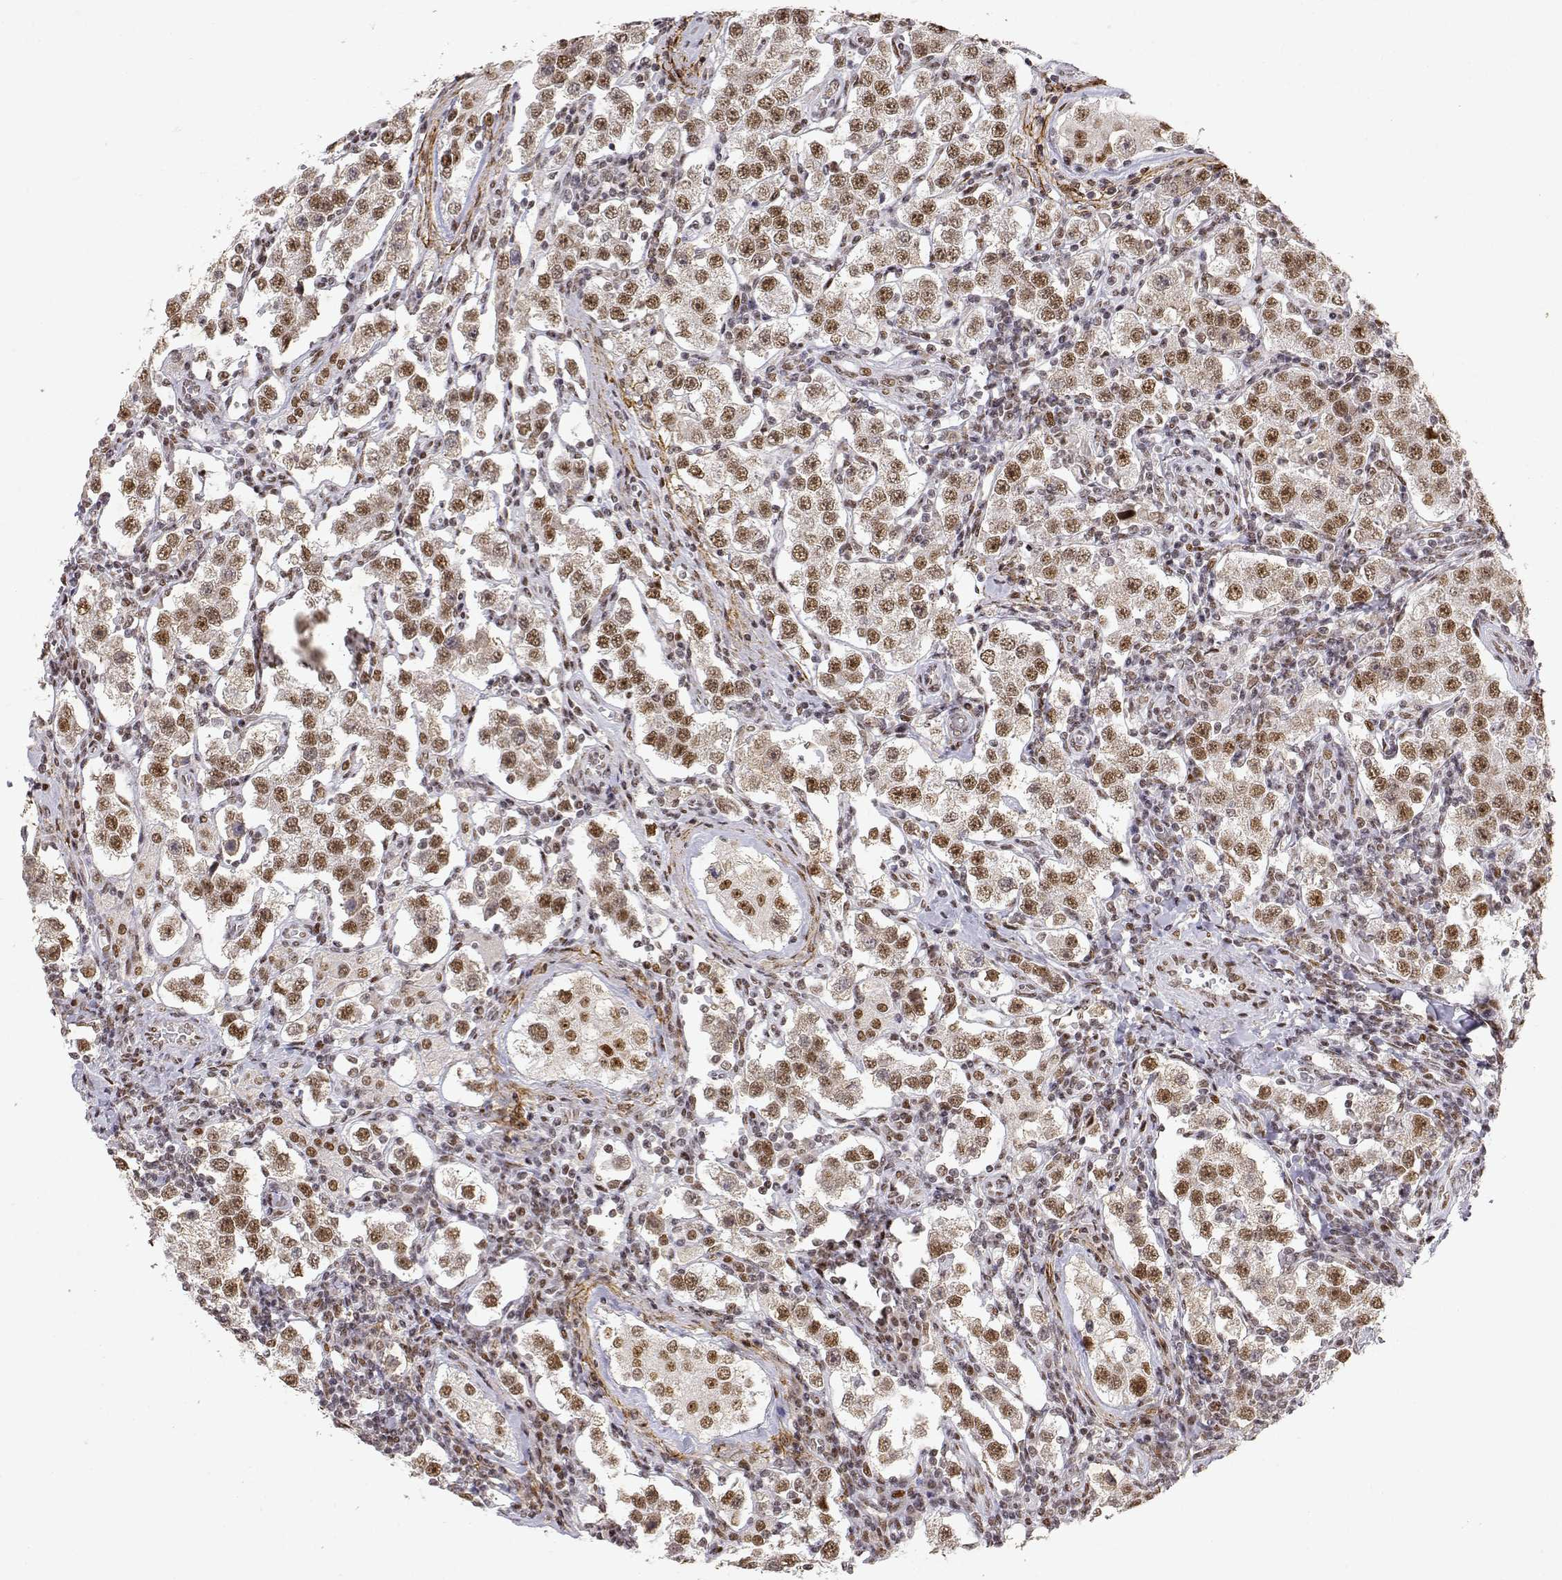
{"staining": {"intensity": "moderate", "quantity": ">75%", "location": "nuclear"}, "tissue": "testis cancer", "cell_type": "Tumor cells", "image_type": "cancer", "snomed": [{"axis": "morphology", "description": "Seminoma, NOS"}, {"axis": "topography", "description": "Testis"}], "caption": "Human testis seminoma stained with a brown dye demonstrates moderate nuclear positive staining in about >75% of tumor cells.", "gene": "RSF1", "patient": {"sex": "male", "age": 37}}